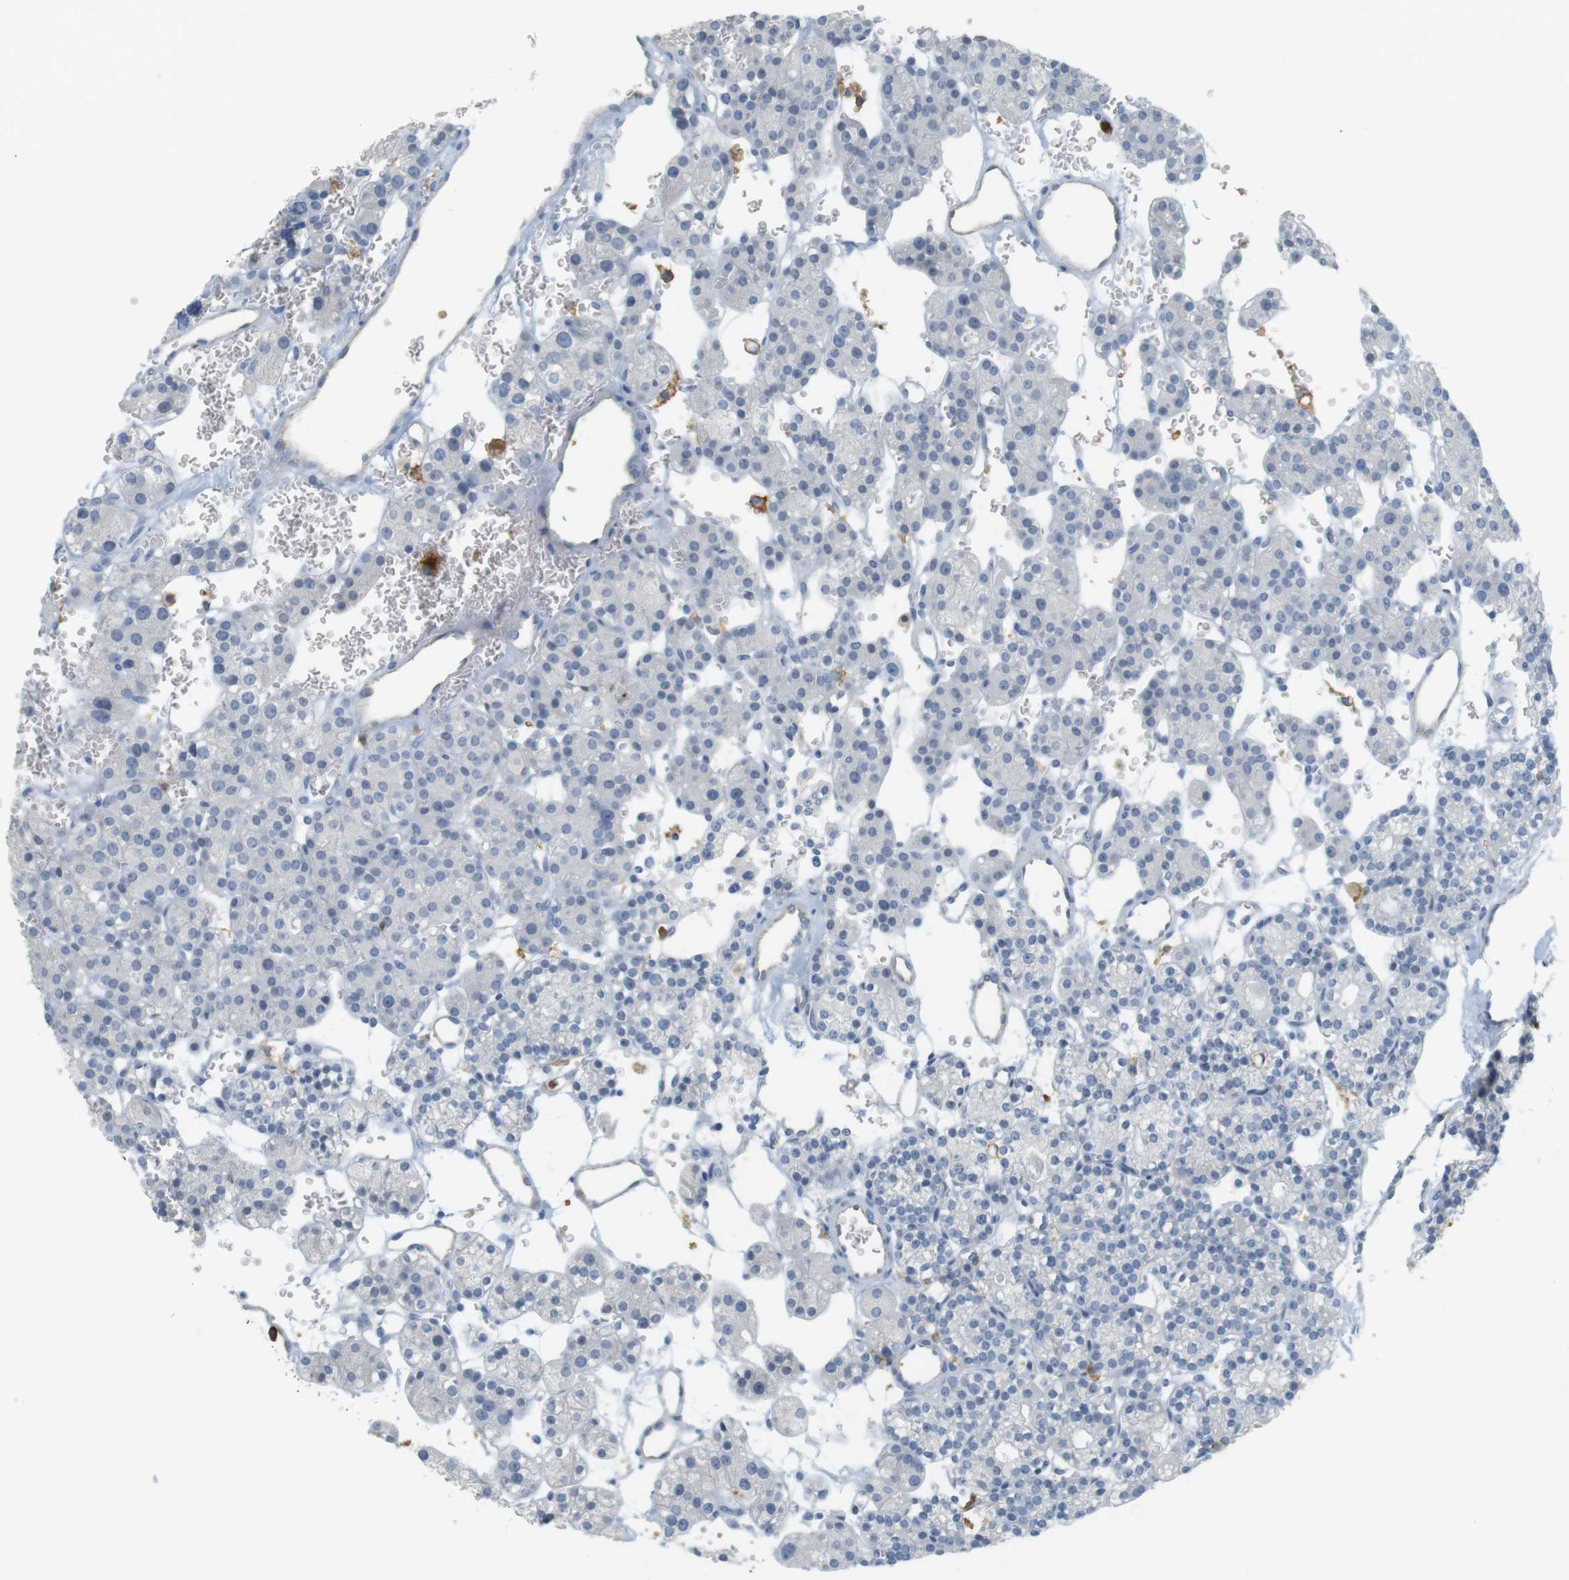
{"staining": {"intensity": "negative", "quantity": "none", "location": "none"}, "tissue": "parathyroid gland", "cell_type": "Glandular cells", "image_type": "normal", "snomed": [{"axis": "morphology", "description": "Normal tissue, NOS"}, {"axis": "topography", "description": "Parathyroid gland"}], "caption": "DAB immunohistochemical staining of benign human parathyroid gland shows no significant positivity in glandular cells. (Stains: DAB (3,3'-diaminobenzidine) immunohistochemistry with hematoxylin counter stain, Microscopy: brightfield microscopy at high magnification).", "gene": "SIRPA", "patient": {"sex": "female", "age": 64}}